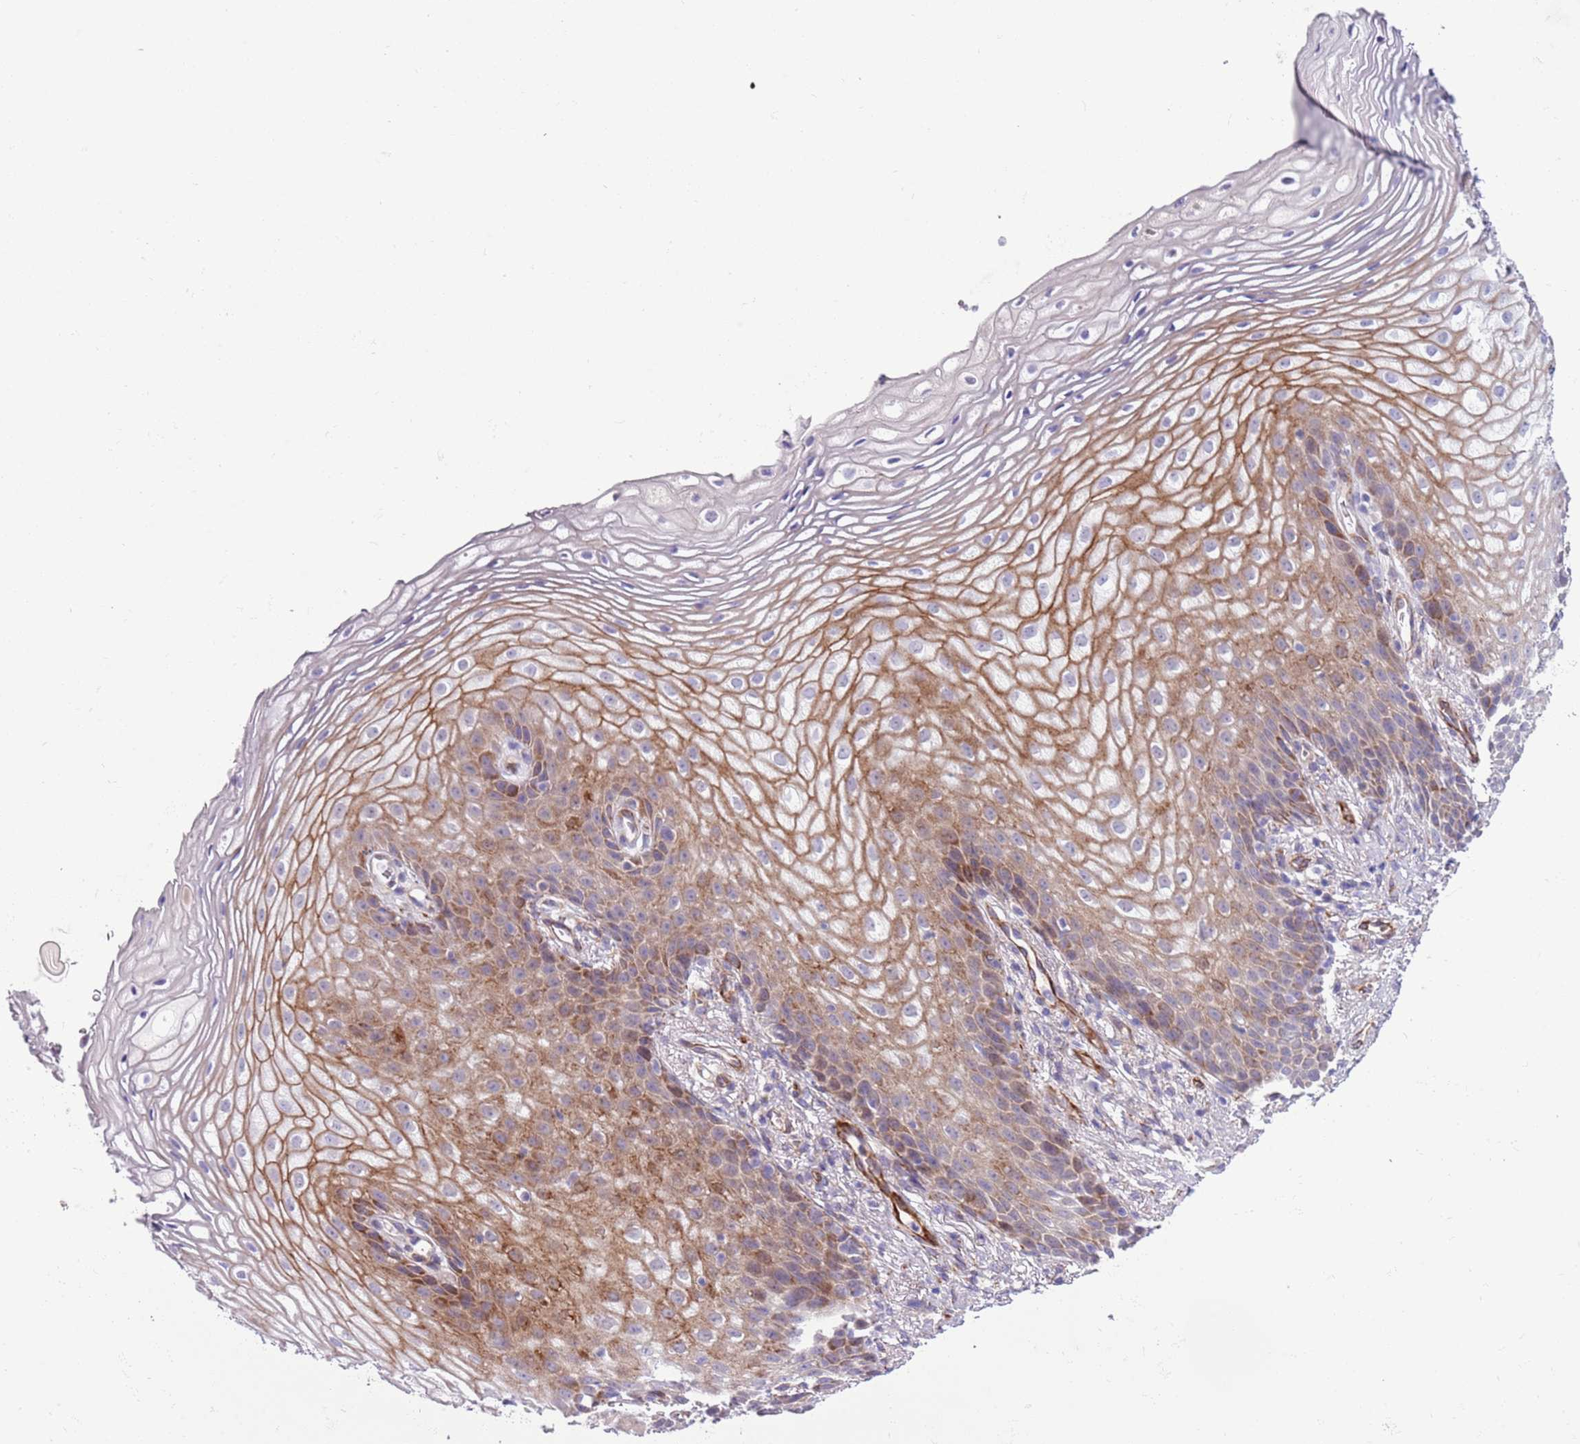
{"staining": {"intensity": "moderate", "quantity": "25%-75%", "location": "cytoplasmic/membranous"}, "tissue": "vagina", "cell_type": "Squamous epithelial cells", "image_type": "normal", "snomed": [{"axis": "morphology", "description": "Normal tissue, NOS"}, {"axis": "topography", "description": "Vagina"}], "caption": "DAB immunohistochemical staining of benign vagina reveals moderate cytoplasmic/membranous protein positivity in about 25%-75% of squamous epithelial cells.", "gene": "MRPL32", "patient": {"sex": "female", "age": 60}}